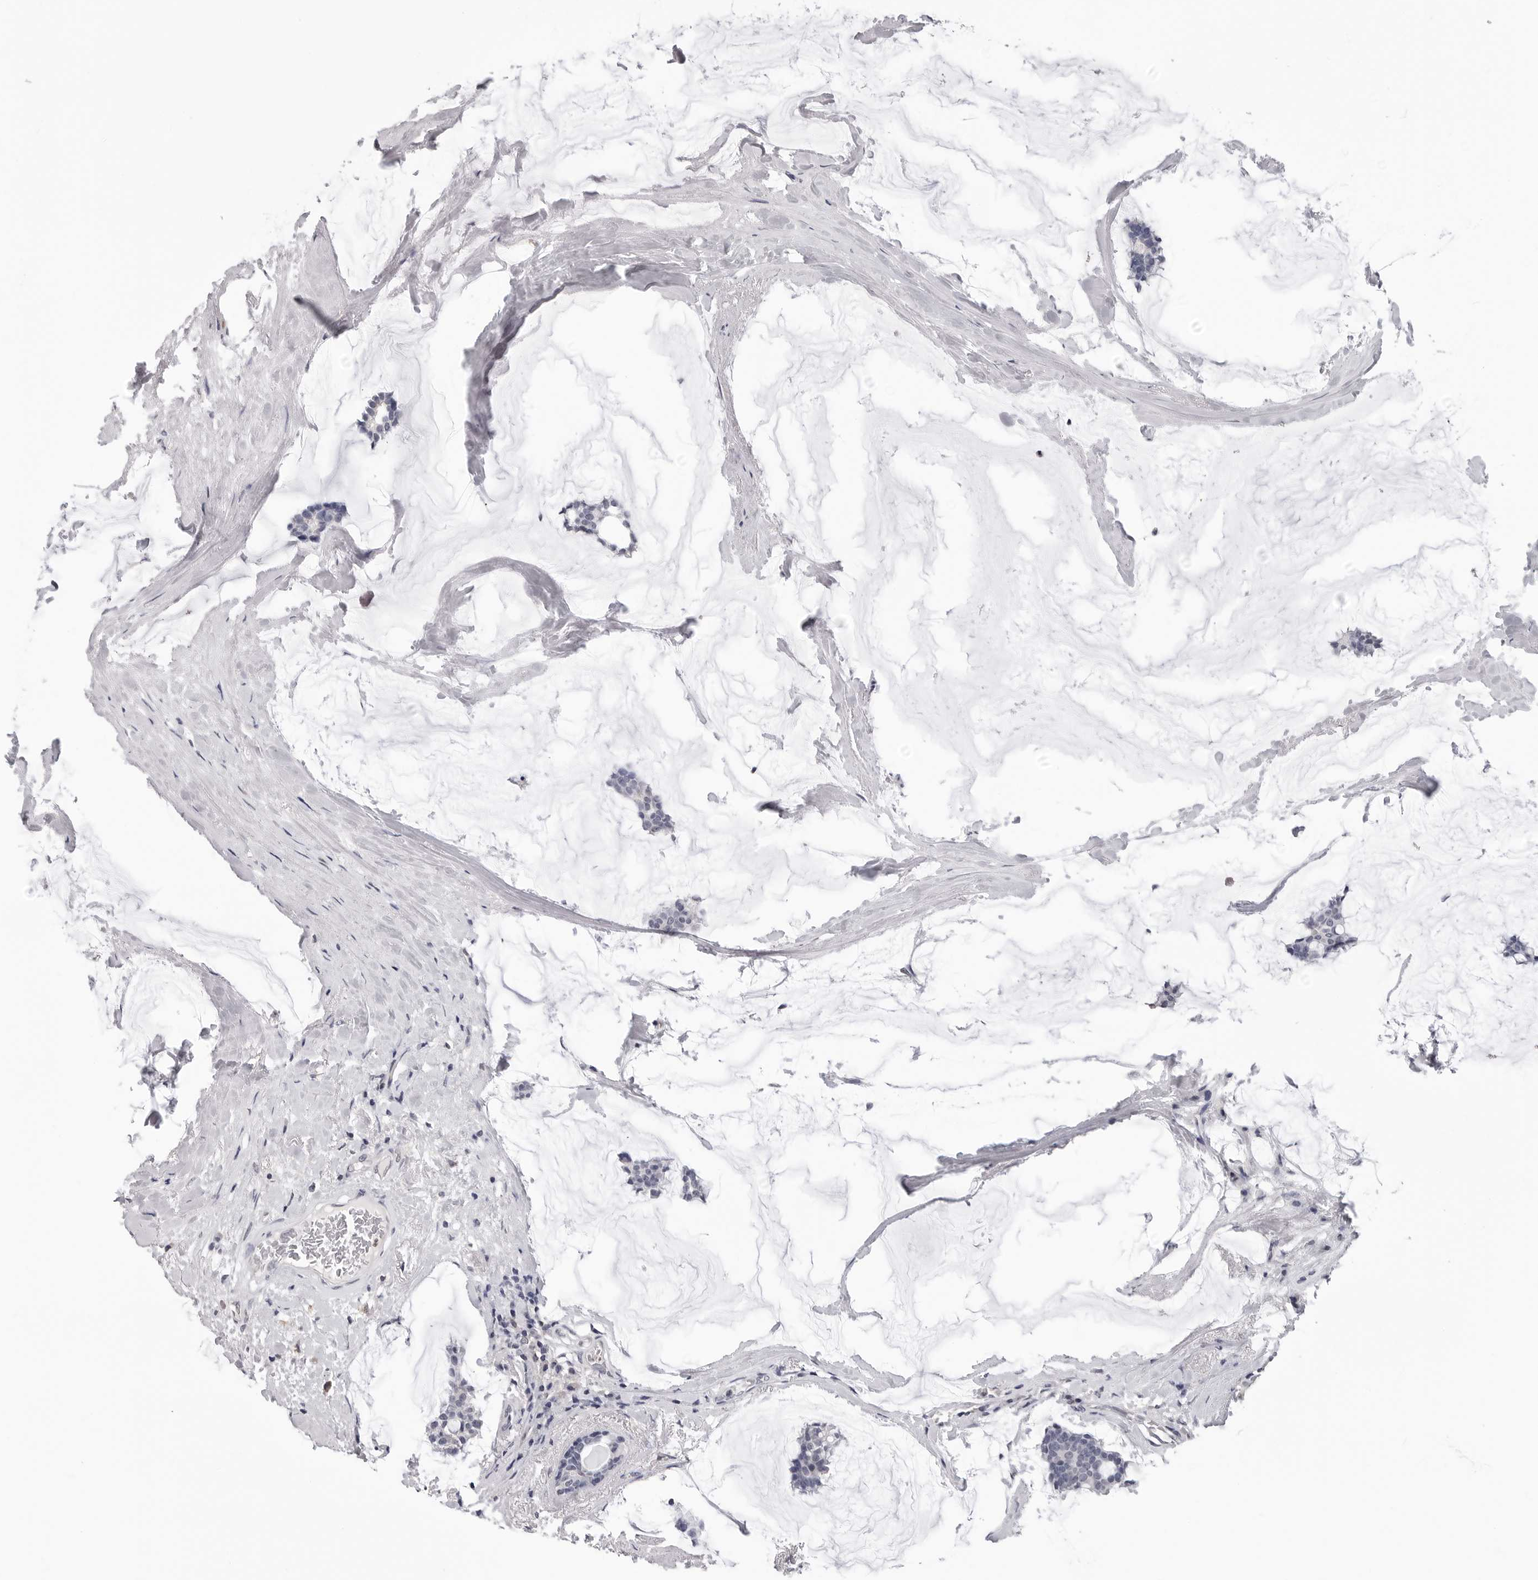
{"staining": {"intensity": "negative", "quantity": "none", "location": "none"}, "tissue": "breast cancer", "cell_type": "Tumor cells", "image_type": "cancer", "snomed": [{"axis": "morphology", "description": "Duct carcinoma"}, {"axis": "topography", "description": "Breast"}], "caption": "Immunohistochemistry (IHC) photomicrograph of breast cancer stained for a protein (brown), which reveals no expression in tumor cells. Nuclei are stained in blue.", "gene": "TRMT13", "patient": {"sex": "female", "age": 93}}